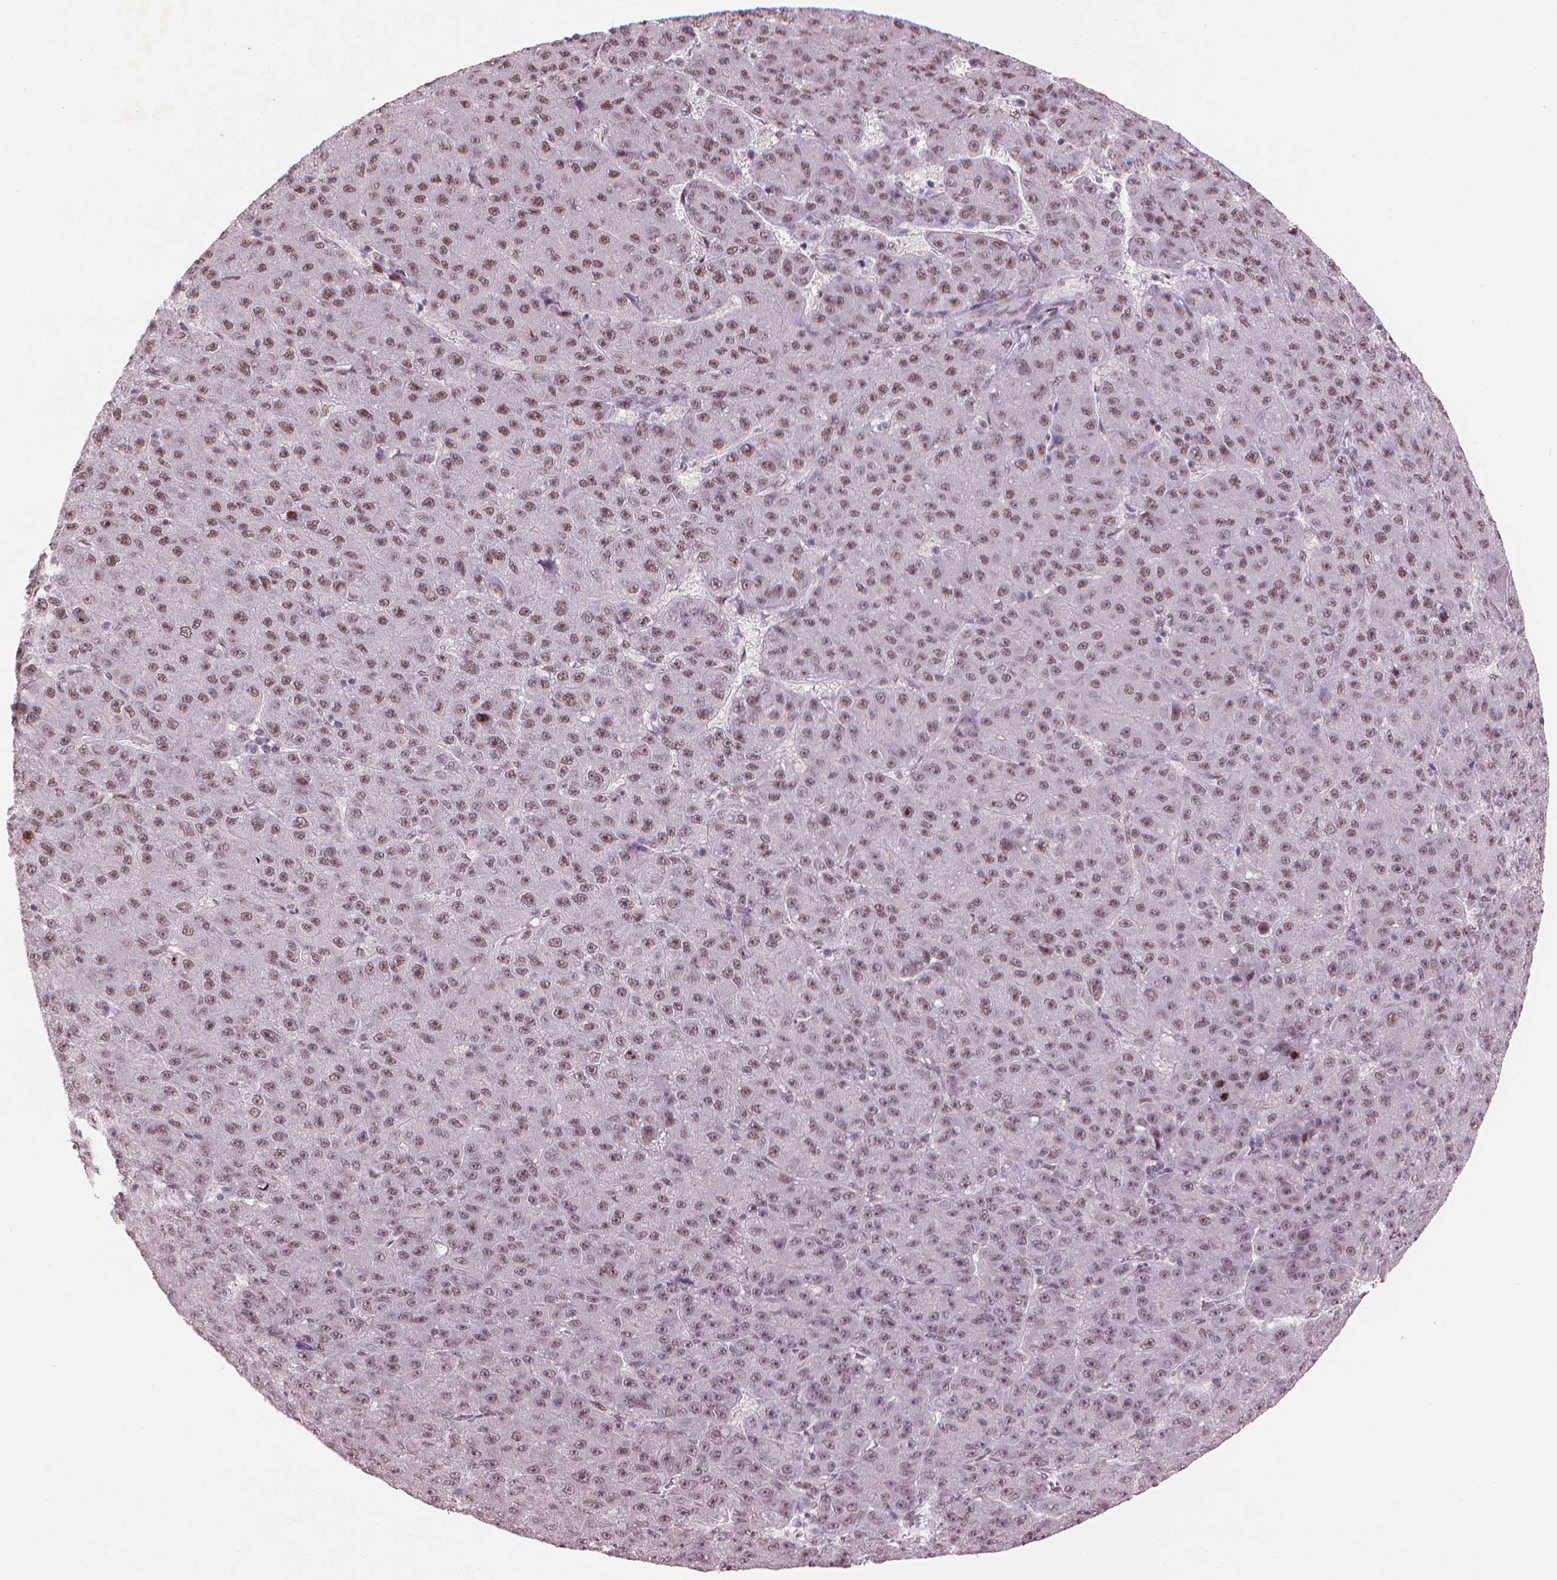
{"staining": {"intensity": "moderate", "quantity": ">75%", "location": "nuclear"}, "tissue": "liver cancer", "cell_type": "Tumor cells", "image_type": "cancer", "snomed": [{"axis": "morphology", "description": "Carcinoma, Hepatocellular, NOS"}, {"axis": "topography", "description": "Liver"}], "caption": "Liver cancer stained with a protein marker displays moderate staining in tumor cells.", "gene": "HES7", "patient": {"sex": "male", "age": 67}}